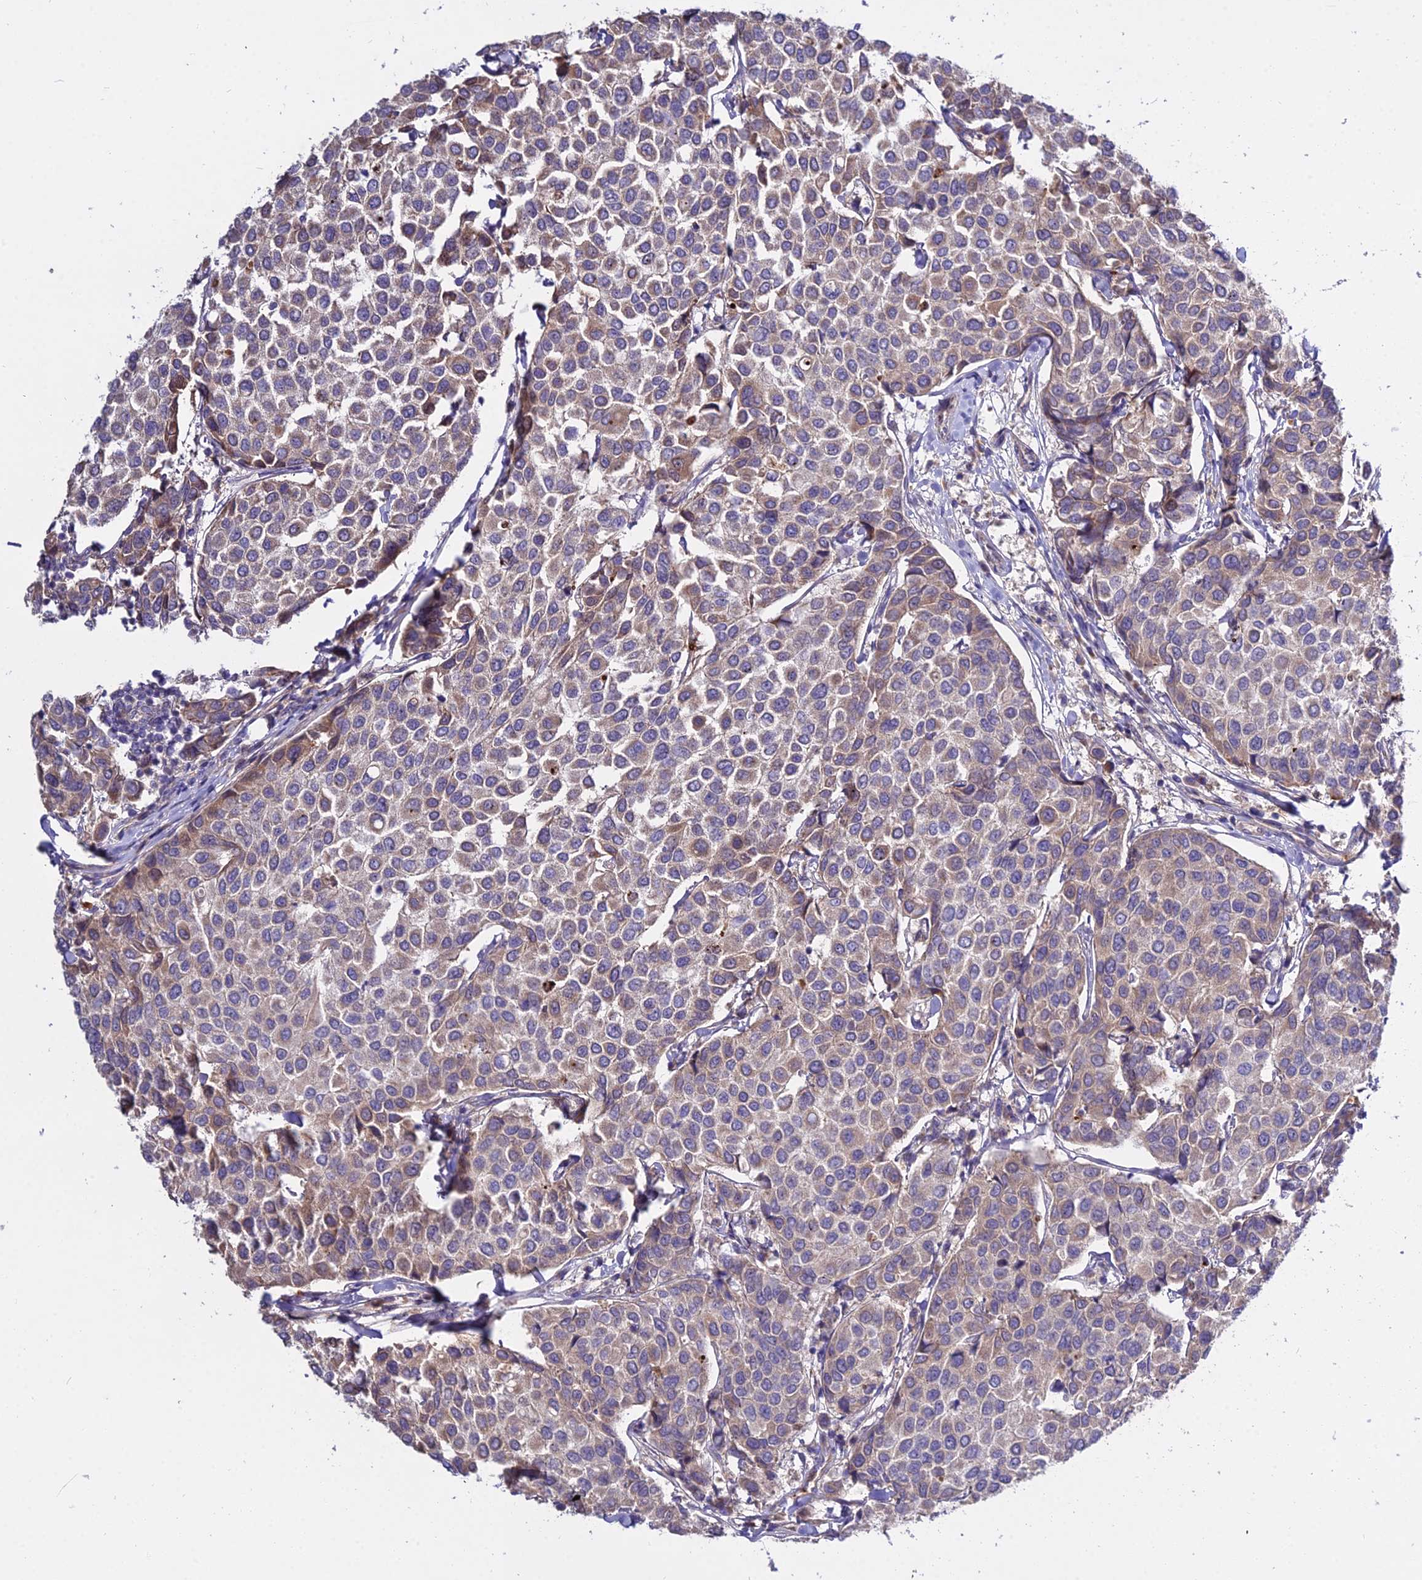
{"staining": {"intensity": "moderate", "quantity": "<25%", "location": "cytoplasmic/membranous"}, "tissue": "breast cancer", "cell_type": "Tumor cells", "image_type": "cancer", "snomed": [{"axis": "morphology", "description": "Duct carcinoma"}, {"axis": "topography", "description": "Breast"}], "caption": "High-power microscopy captured an immunohistochemistry (IHC) micrograph of infiltrating ductal carcinoma (breast), revealing moderate cytoplasmic/membranous staining in about <25% of tumor cells.", "gene": "EID2", "patient": {"sex": "female", "age": 55}}